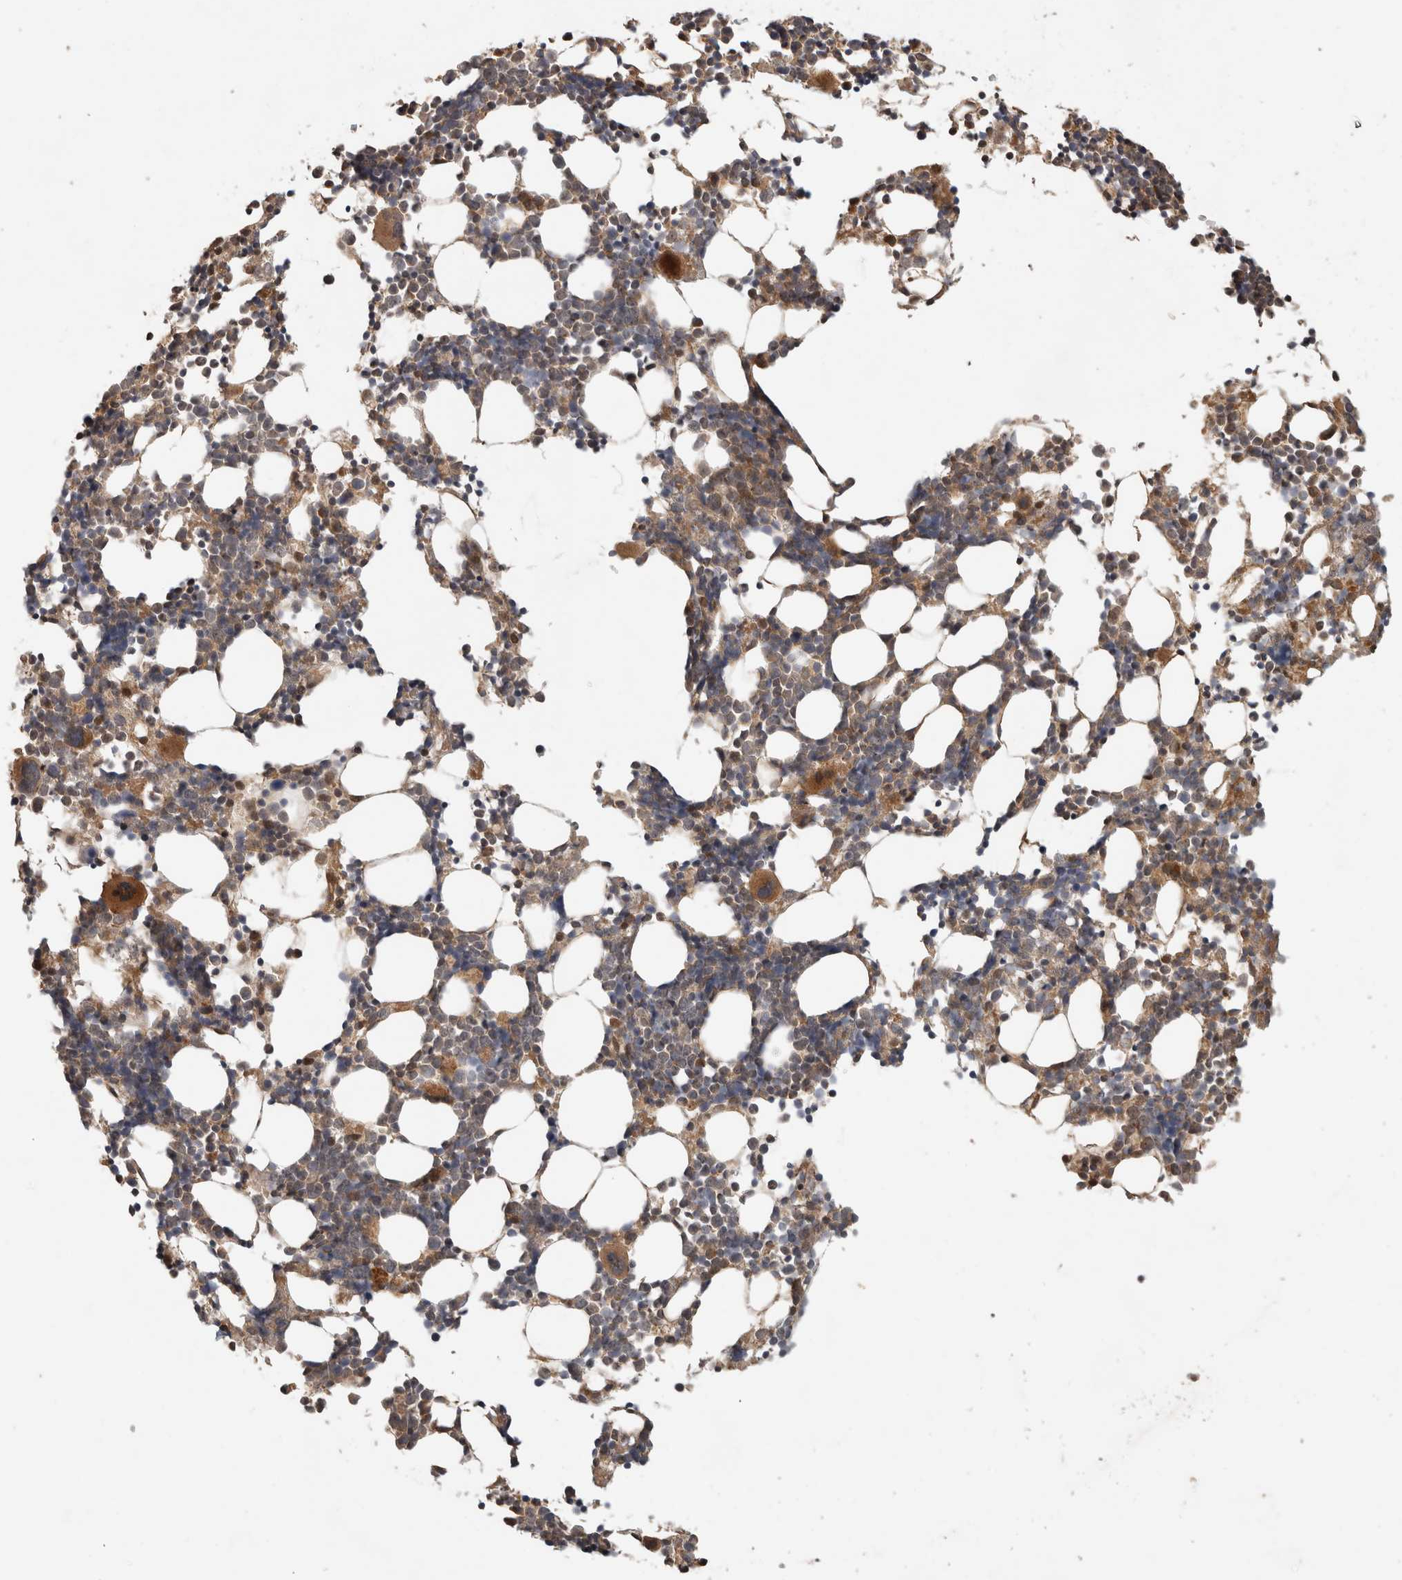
{"staining": {"intensity": "moderate", "quantity": "25%-75%", "location": "cytoplasmic/membranous"}, "tissue": "bone marrow", "cell_type": "Hematopoietic cells", "image_type": "normal", "snomed": [{"axis": "morphology", "description": "Normal tissue, NOS"}, {"axis": "morphology", "description": "Inflammation, NOS"}, {"axis": "topography", "description": "Bone marrow"}], "caption": "Protein expression analysis of benign human bone marrow reveals moderate cytoplasmic/membranous staining in approximately 25%-75% of hematopoietic cells. Using DAB (brown) and hematoxylin (blue) stains, captured at high magnification using brightfield microscopy.", "gene": "PITPNC1", "patient": {"sex": "male", "age": 21}}